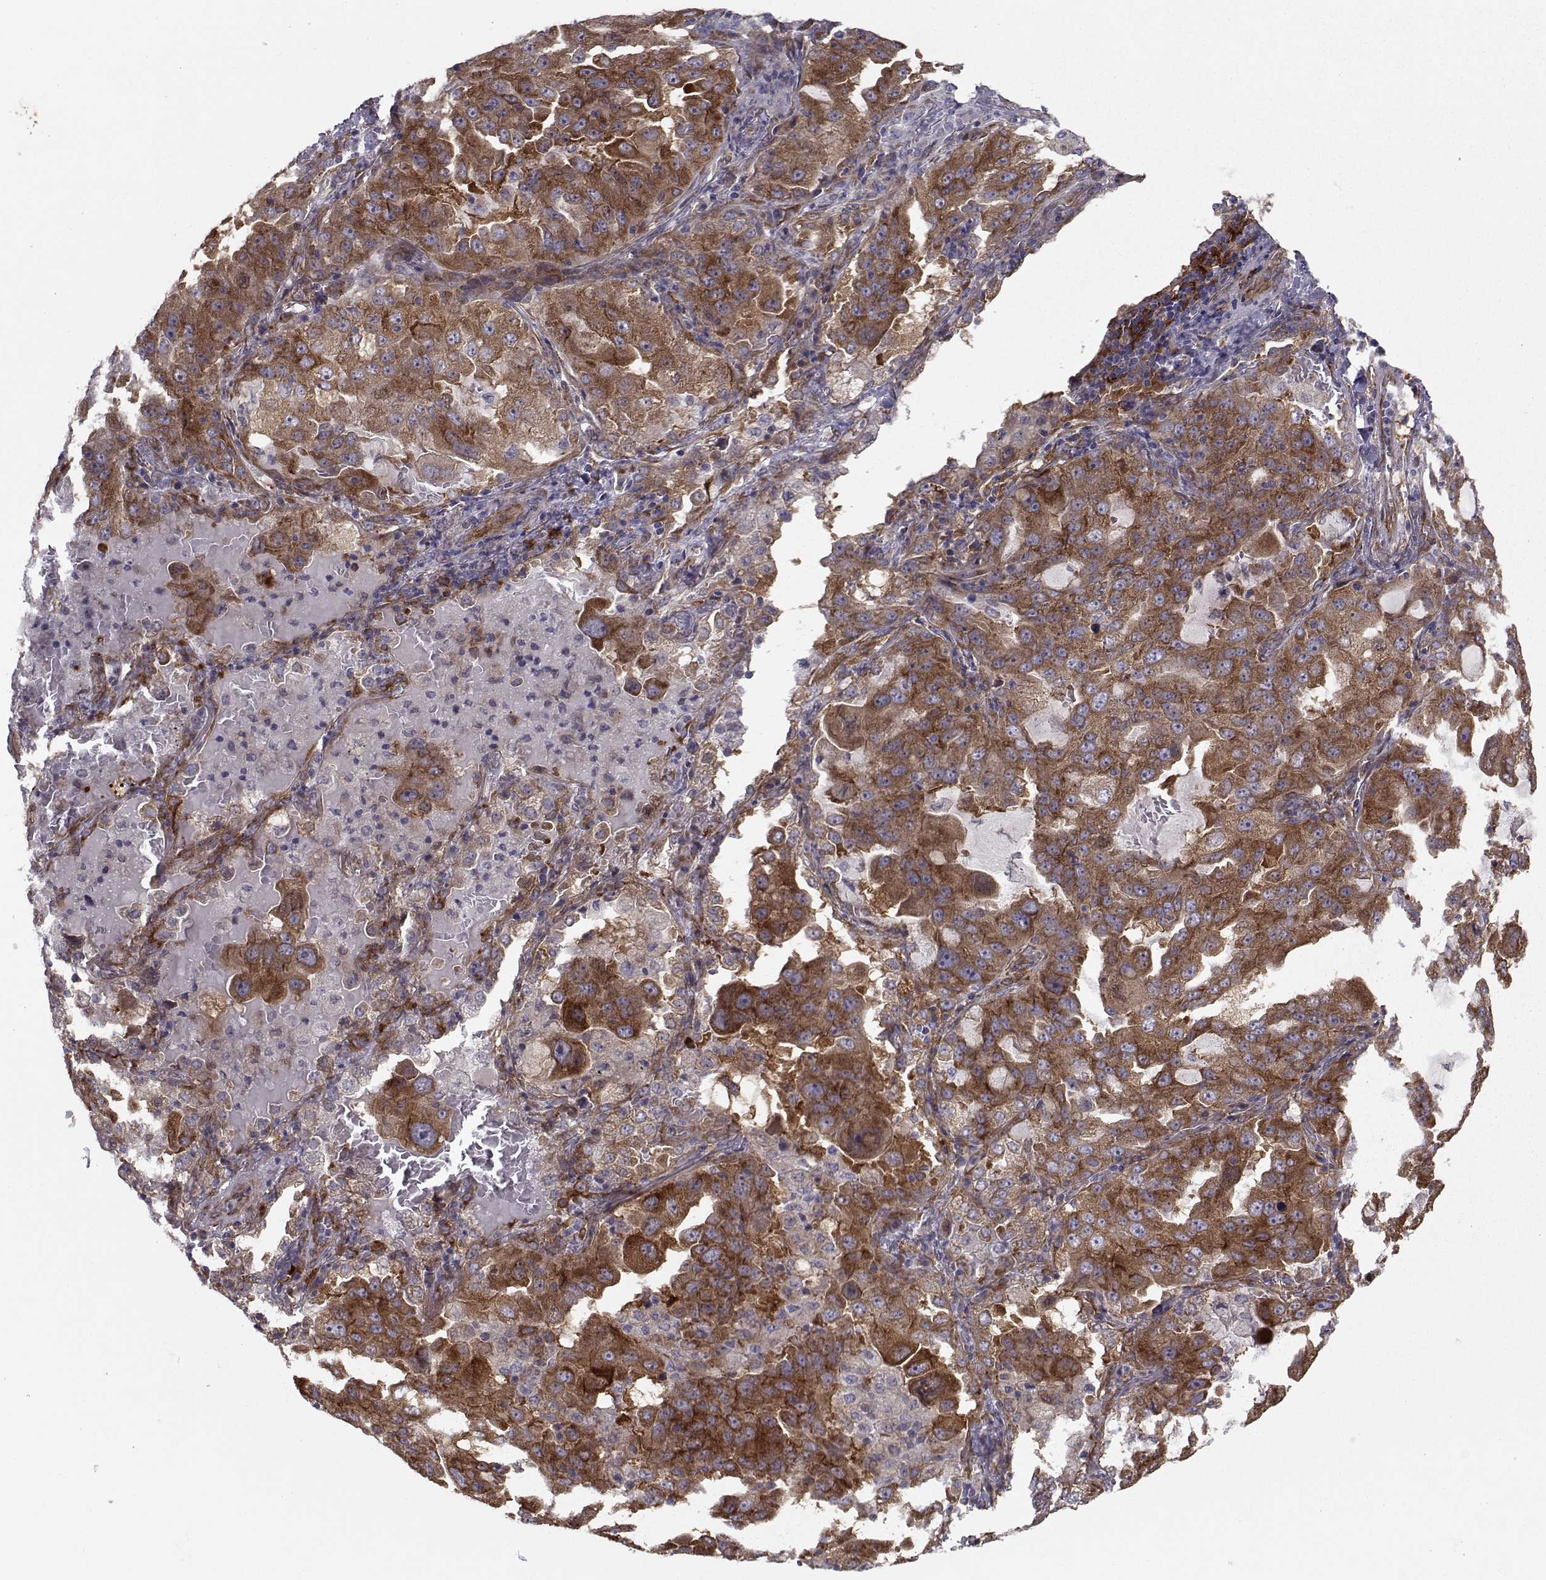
{"staining": {"intensity": "strong", "quantity": ">75%", "location": "cytoplasmic/membranous"}, "tissue": "lung cancer", "cell_type": "Tumor cells", "image_type": "cancer", "snomed": [{"axis": "morphology", "description": "Adenocarcinoma, NOS"}, {"axis": "topography", "description": "Lung"}], "caption": "Immunohistochemistry (IHC) of adenocarcinoma (lung) shows high levels of strong cytoplasmic/membranous staining in about >75% of tumor cells.", "gene": "TRIP10", "patient": {"sex": "female", "age": 61}}